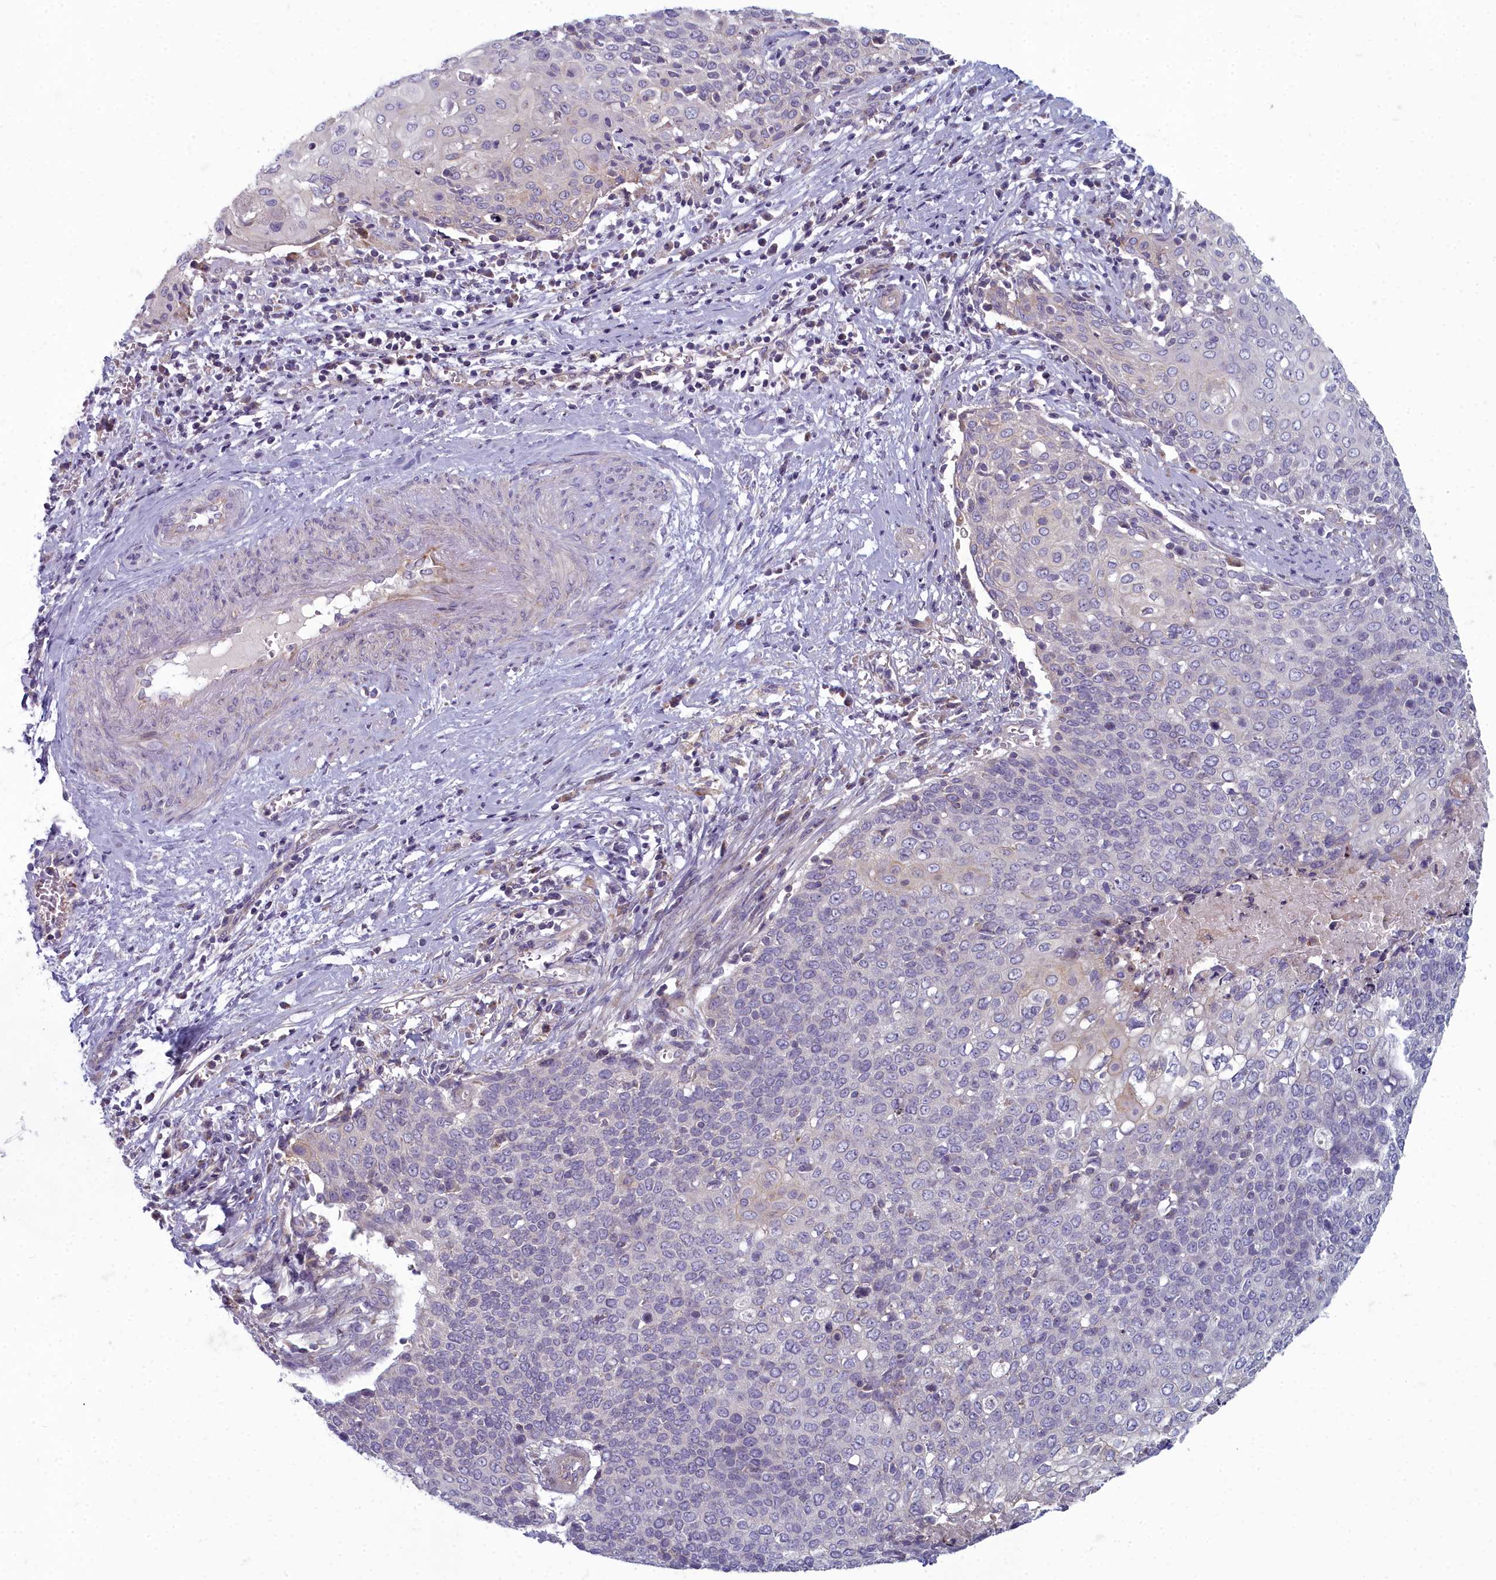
{"staining": {"intensity": "negative", "quantity": "none", "location": "none"}, "tissue": "cervical cancer", "cell_type": "Tumor cells", "image_type": "cancer", "snomed": [{"axis": "morphology", "description": "Squamous cell carcinoma, NOS"}, {"axis": "topography", "description": "Cervix"}], "caption": "Immunohistochemistry (IHC) photomicrograph of neoplastic tissue: cervical cancer (squamous cell carcinoma) stained with DAB (3,3'-diaminobenzidine) exhibits no significant protein expression in tumor cells.", "gene": "INSYN2A", "patient": {"sex": "female", "age": 39}}